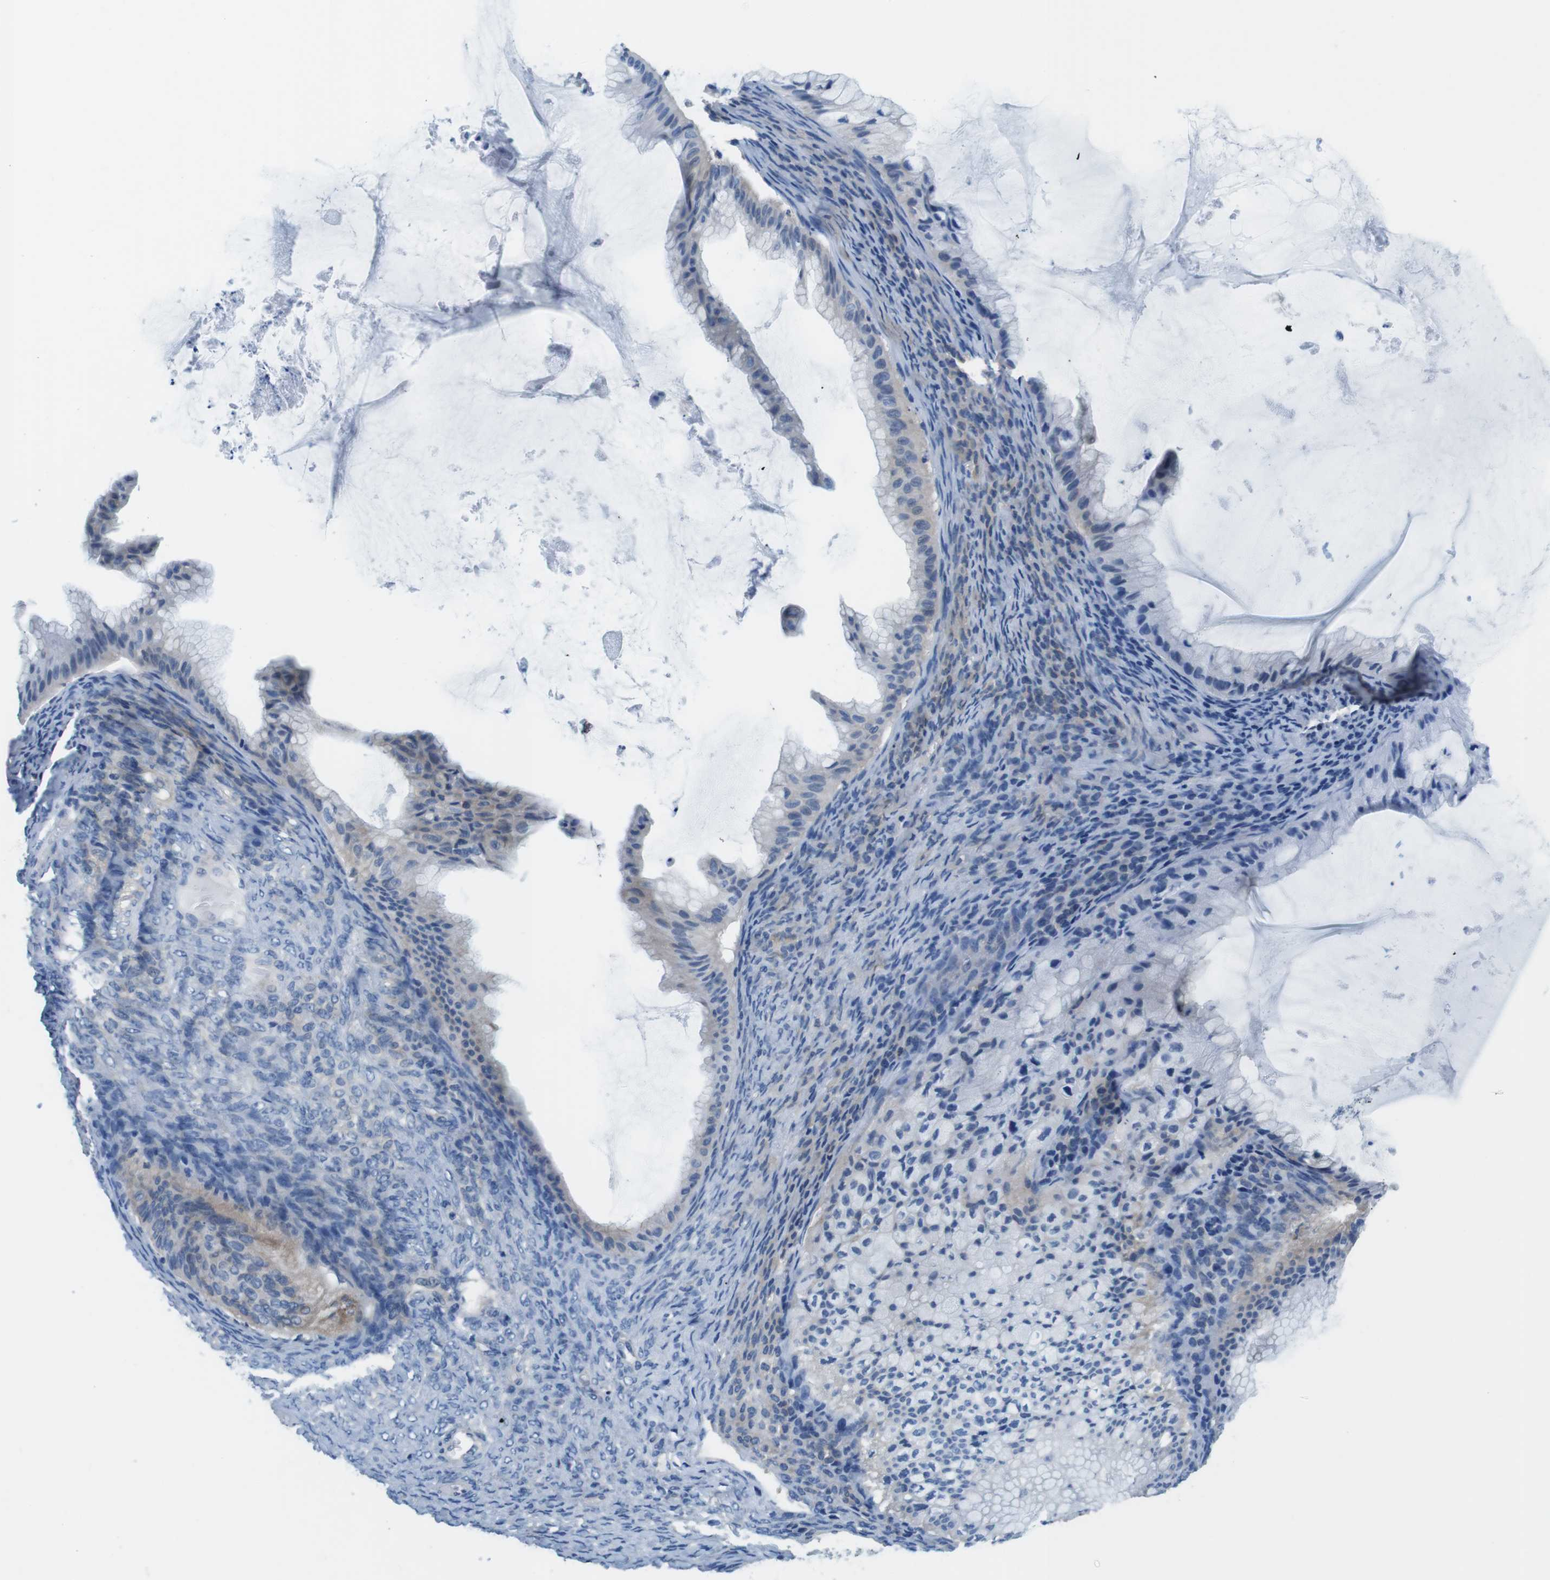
{"staining": {"intensity": "weak", "quantity": ">75%", "location": "cytoplasmic/membranous"}, "tissue": "ovarian cancer", "cell_type": "Tumor cells", "image_type": "cancer", "snomed": [{"axis": "morphology", "description": "Cystadenocarcinoma, mucinous, NOS"}, {"axis": "topography", "description": "Ovary"}], "caption": "Ovarian cancer was stained to show a protein in brown. There is low levels of weak cytoplasmic/membranous expression in about >75% of tumor cells. Immunohistochemistry (ihc) stains the protein in brown and the nuclei are stained blue.", "gene": "DENND4C", "patient": {"sex": "female", "age": 61}}